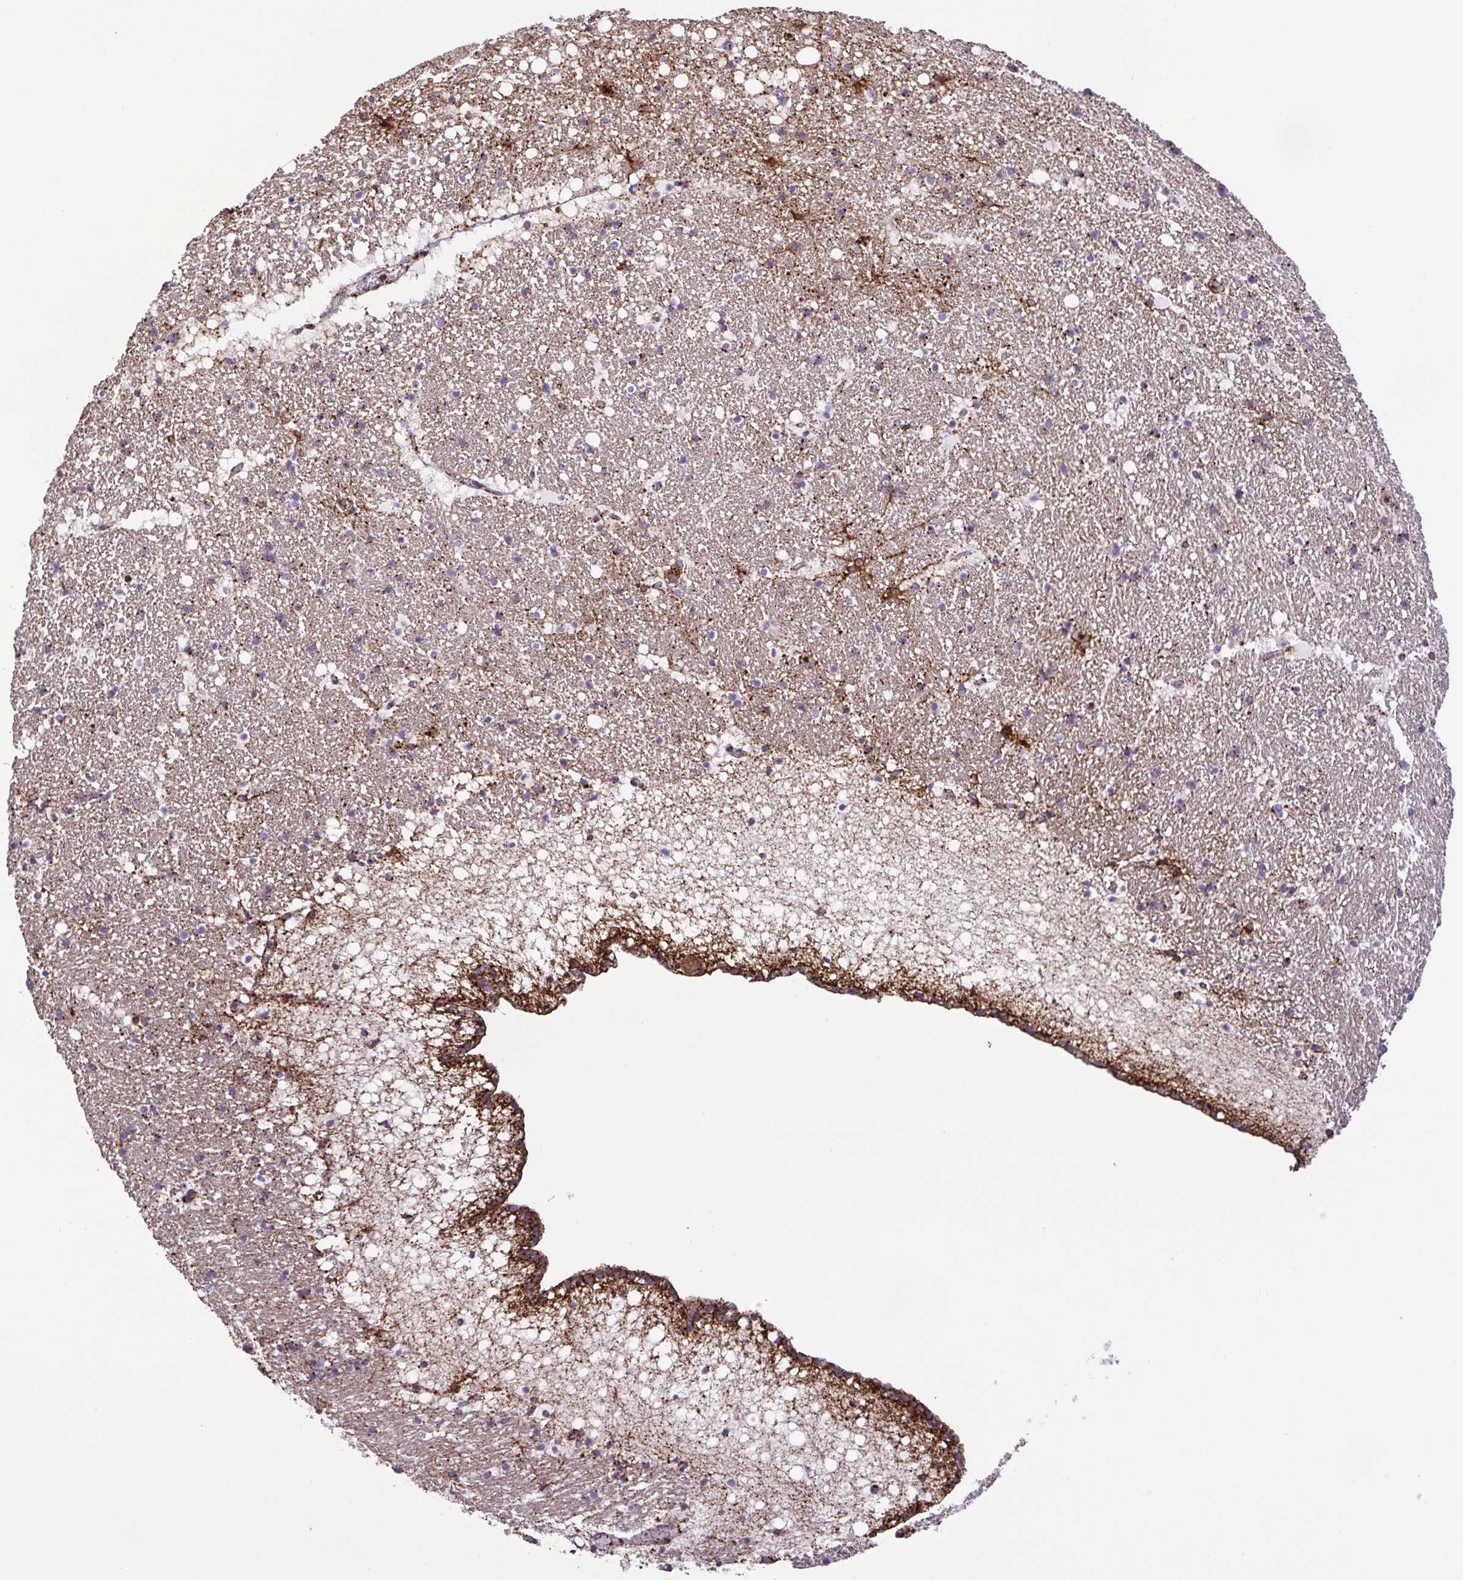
{"staining": {"intensity": "moderate", "quantity": "<25%", "location": "cytoplasmic/membranous"}, "tissue": "hippocampus", "cell_type": "Glial cells", "image_type": "normal", "snomed": [{"axis": "morphology", "description": "Normal tissue, NOS"}, {"axis": "topography", "description": "Hippocampus"}], "caption": "Immunohistochemistry (DAB (3,3'-diaminobenzidine)) staining of normal human hippocampus exhibits moderate cytoplasmic/membranous protein expression in about <25% of glial cells. The protein is stained brown, and the nuclei are stained in blue (DAB IHC with brightfield microscopy, high magnification).", "gene": "CHMP1B", "patient": {"sex": "female", "age": 42}}